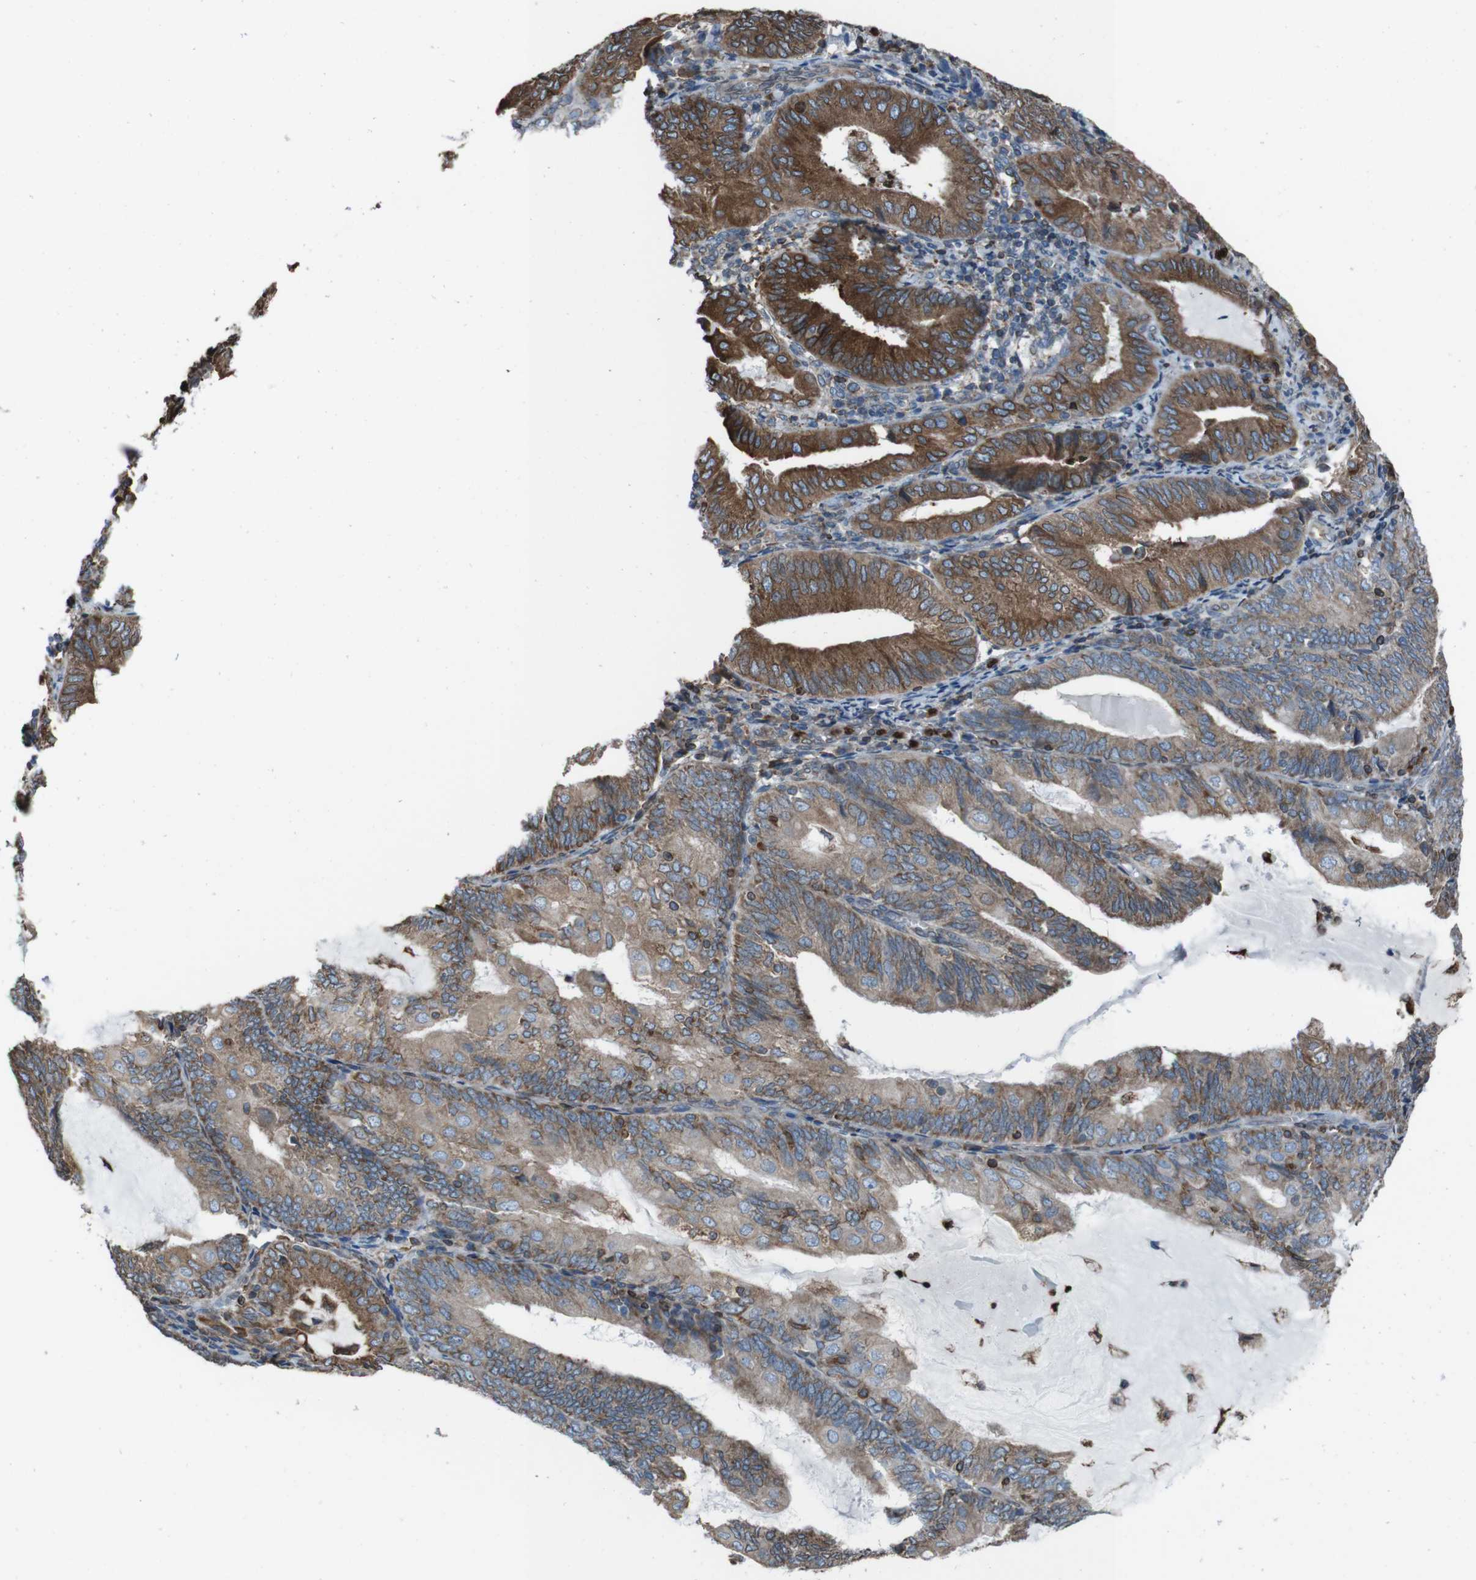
{"staining": {"intensity": "moderate", "quantity": ">75%", "location": "cytoplasmic/membranous"}, "tissue": "endometrial cancer", "cell_type": "Tumor cells", "image_type": "cancer", "snomed": [{"axis": "morphology", "description": "Adenocarcinoma, NOS"}, {"axis": "topography", "description": "Endometrium"}], "caption": "Human endometrial adenocarcinoma stained with a brown dye displays moderate cytoplasmic/membranous positive staining in about >75% of tumor cells.", "gene": "APMAP", "patient": {"sex": "female", "age": 81}}